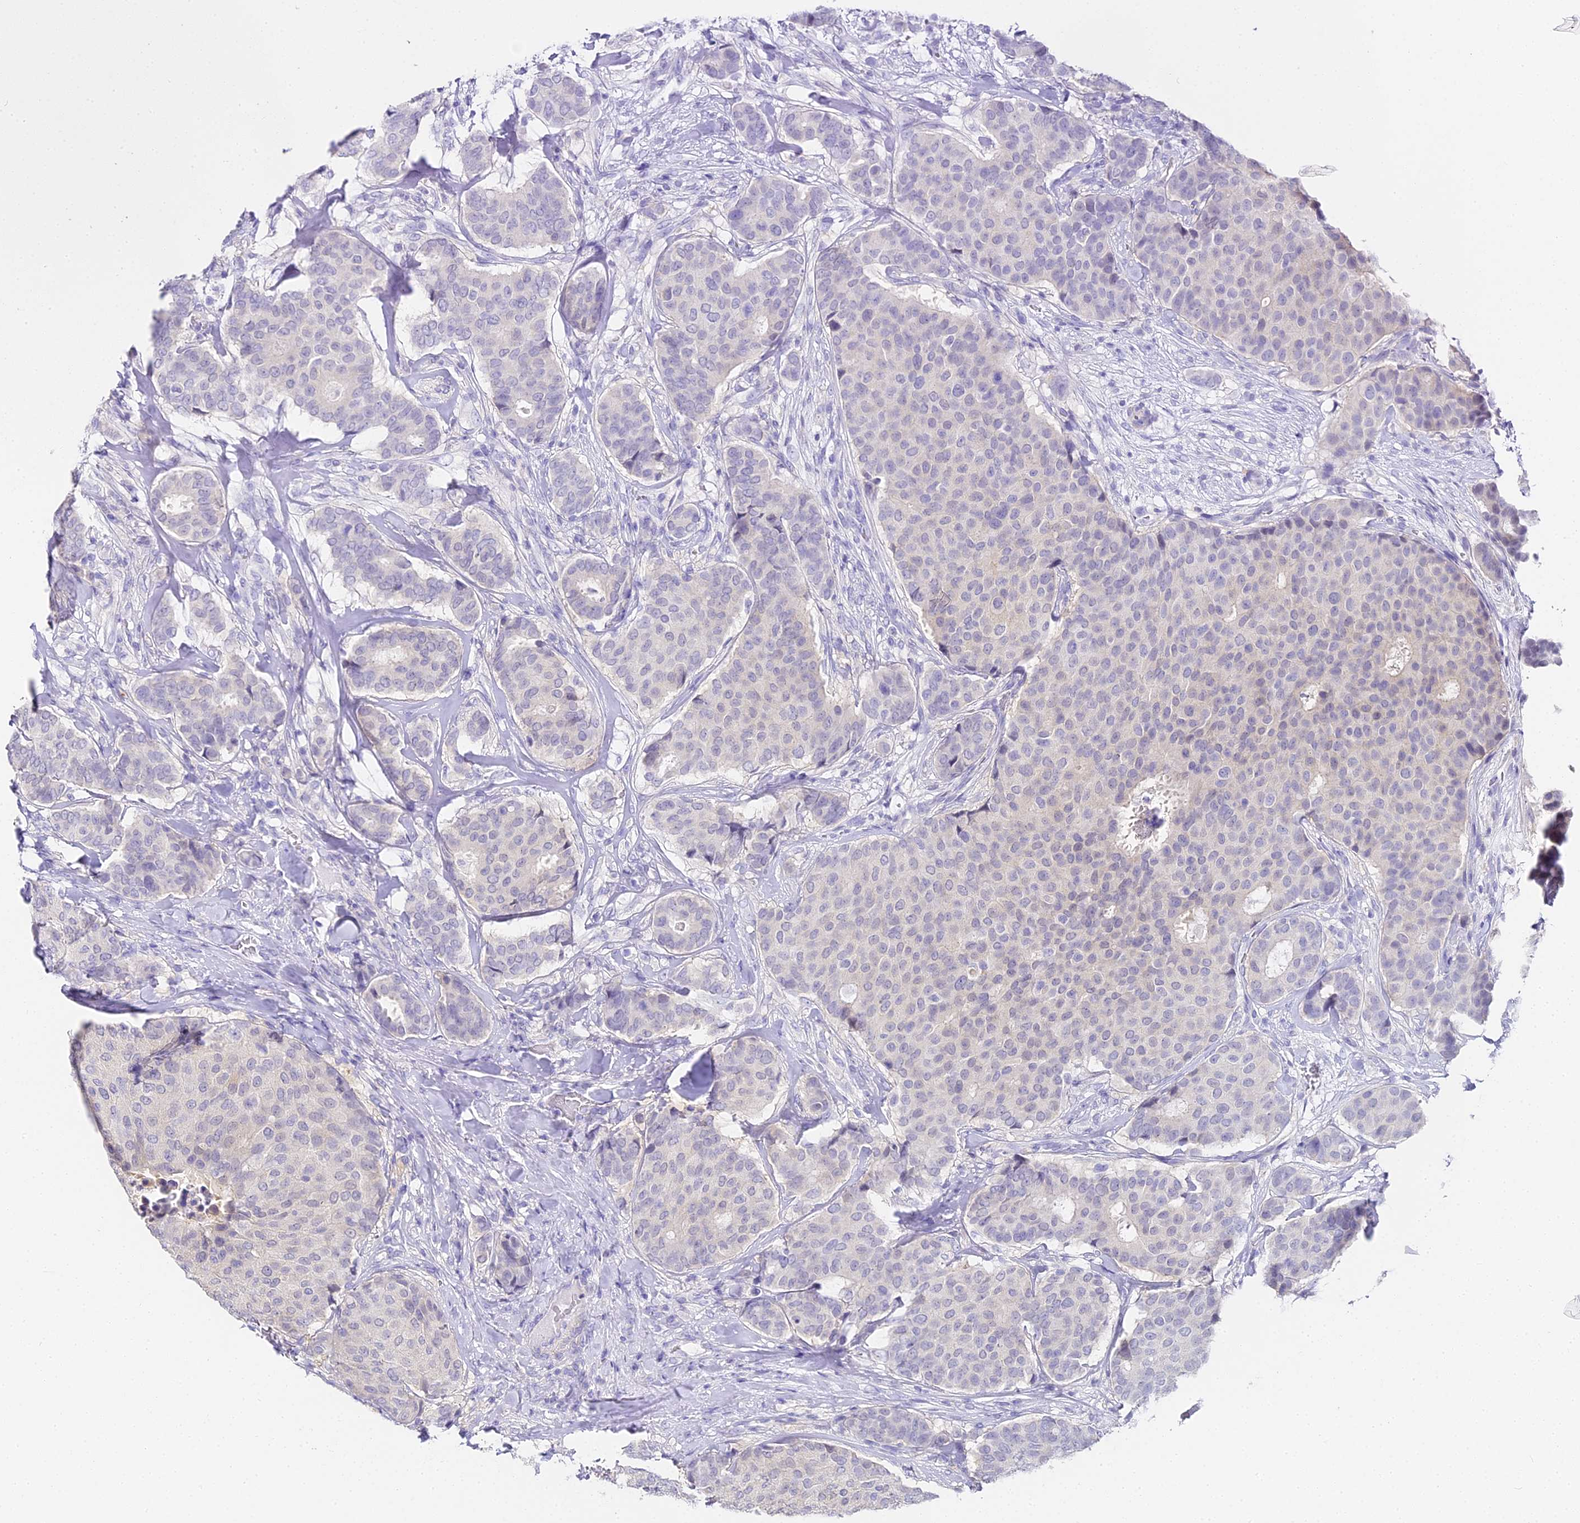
{"staining": {"intensity": "negative", "quantity": "none", "location": "none"}, "tissue": "breast cancer", "cell_type": "Tumor cells", "image_type": "cancer", "snomed": [{"axis": "morphology", "description": "Duct carcinoma"}, {"axis": "topography", "description": "Breast"}], "caption": "Human intraductal carcinoma (breast) stained for a protein using immunohistochemistry exhibits no positivity in tumor cells.", "gene": "ABHD14A-ACY1", "patient": {"sex": "female", "age": 75}}